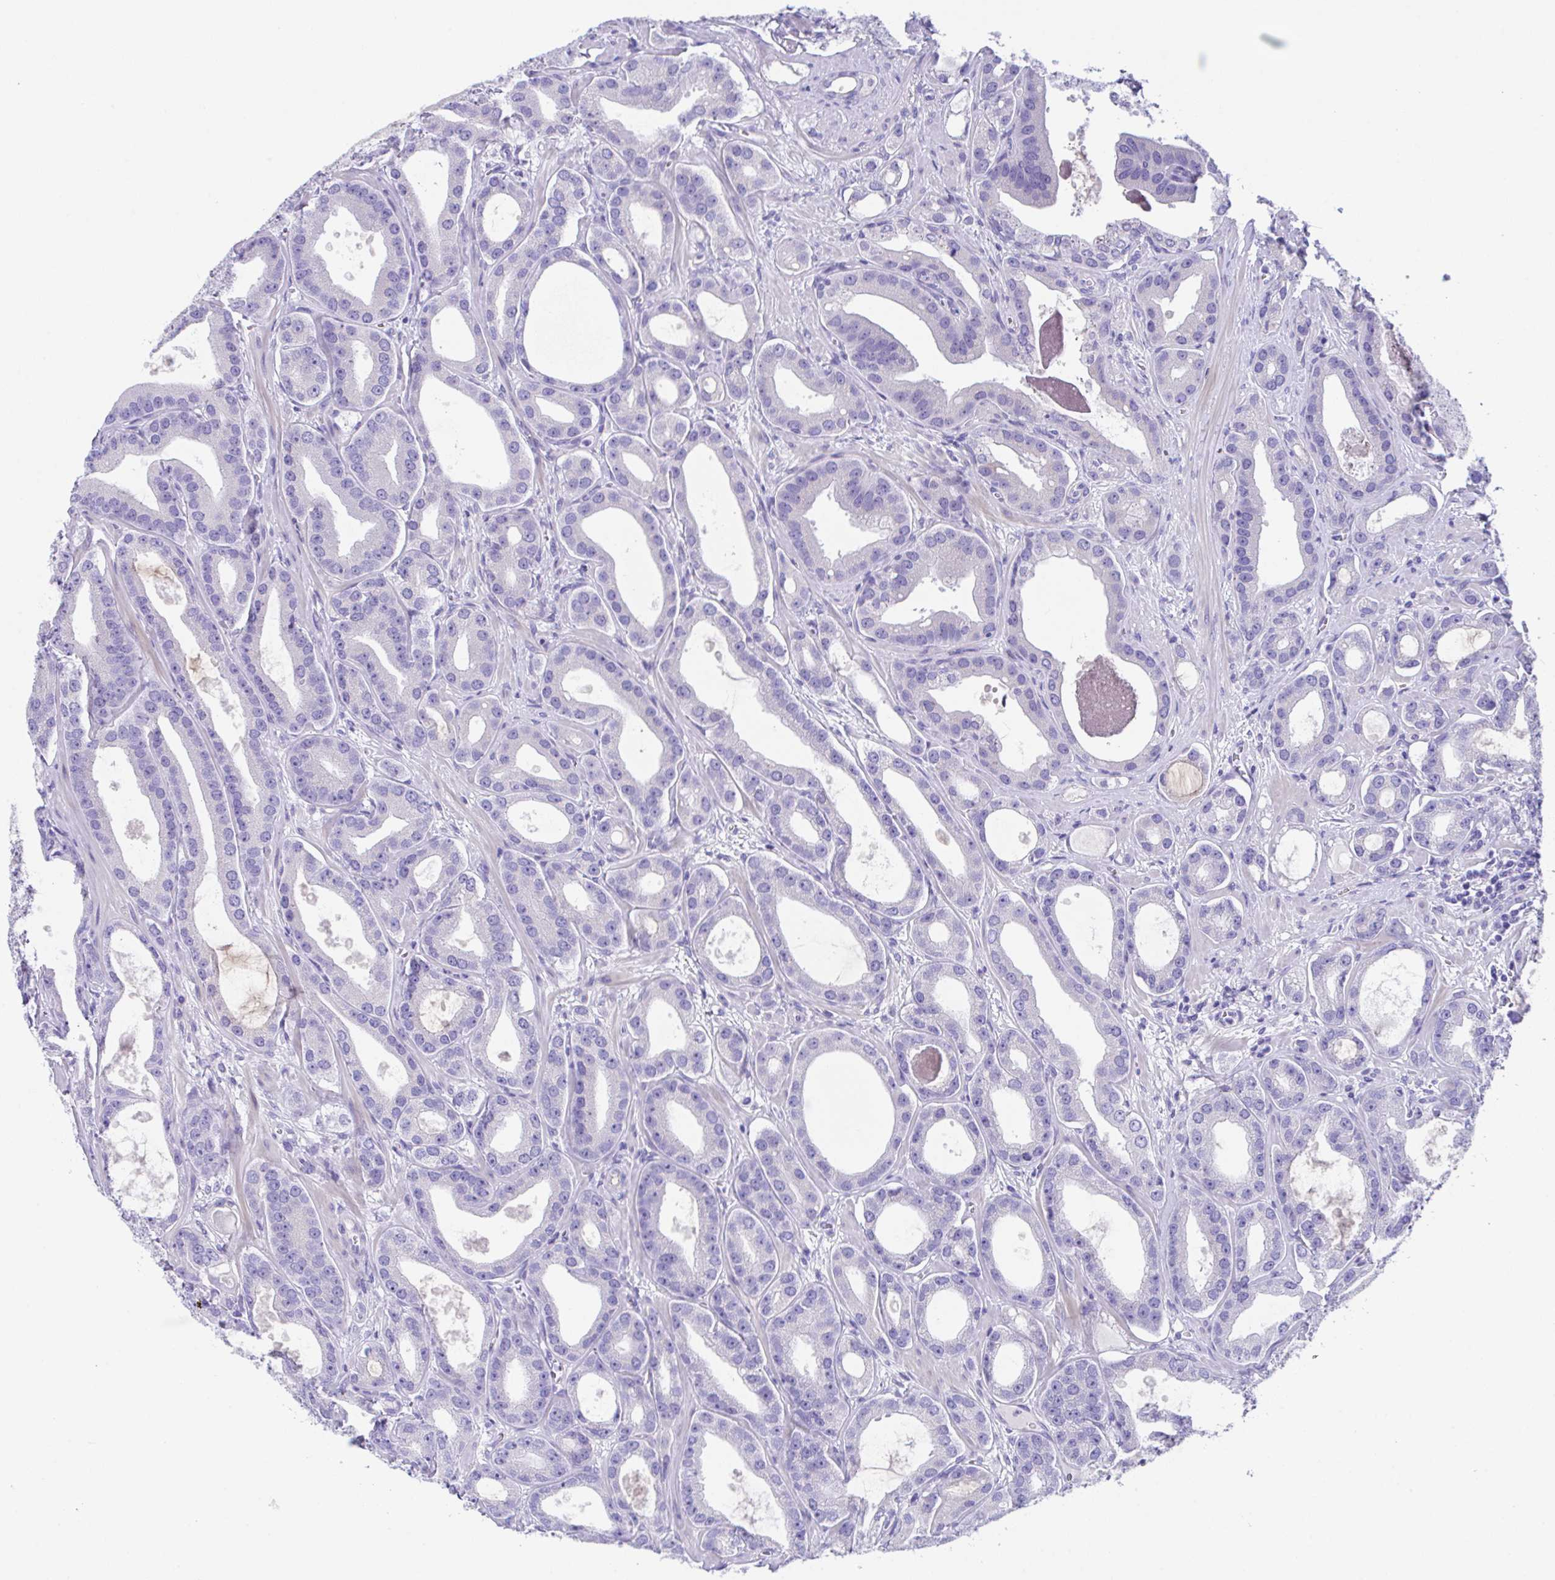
{"staining": {"intensity": "moderate", "quantity": "<25%", "location": "cytoplasmic/membranous"}, "tissue": "prostate cancer", "cell_type": "Tumor cells", "image_type": "cancer", "snomed": [{"axis": "morphology", "description": "Adenocarcinoma, High grade"}, {"axis": "topography", "description": "Prostate"}], "caption": "Protein staining of prostate cancer (adenocarcinoma (high-grade)) tissue exhibits moderate cytoplasmic/membranous staining in approximately <25% of tumor cells. Using DAB (3,3'-diaminobenzidine) (brown) and hematoxylin (blue) stains, captured at high magnification using brightfield microscopy.", "gene": "SLC16A6", "patient": {"sex": "male", "age": 65}}